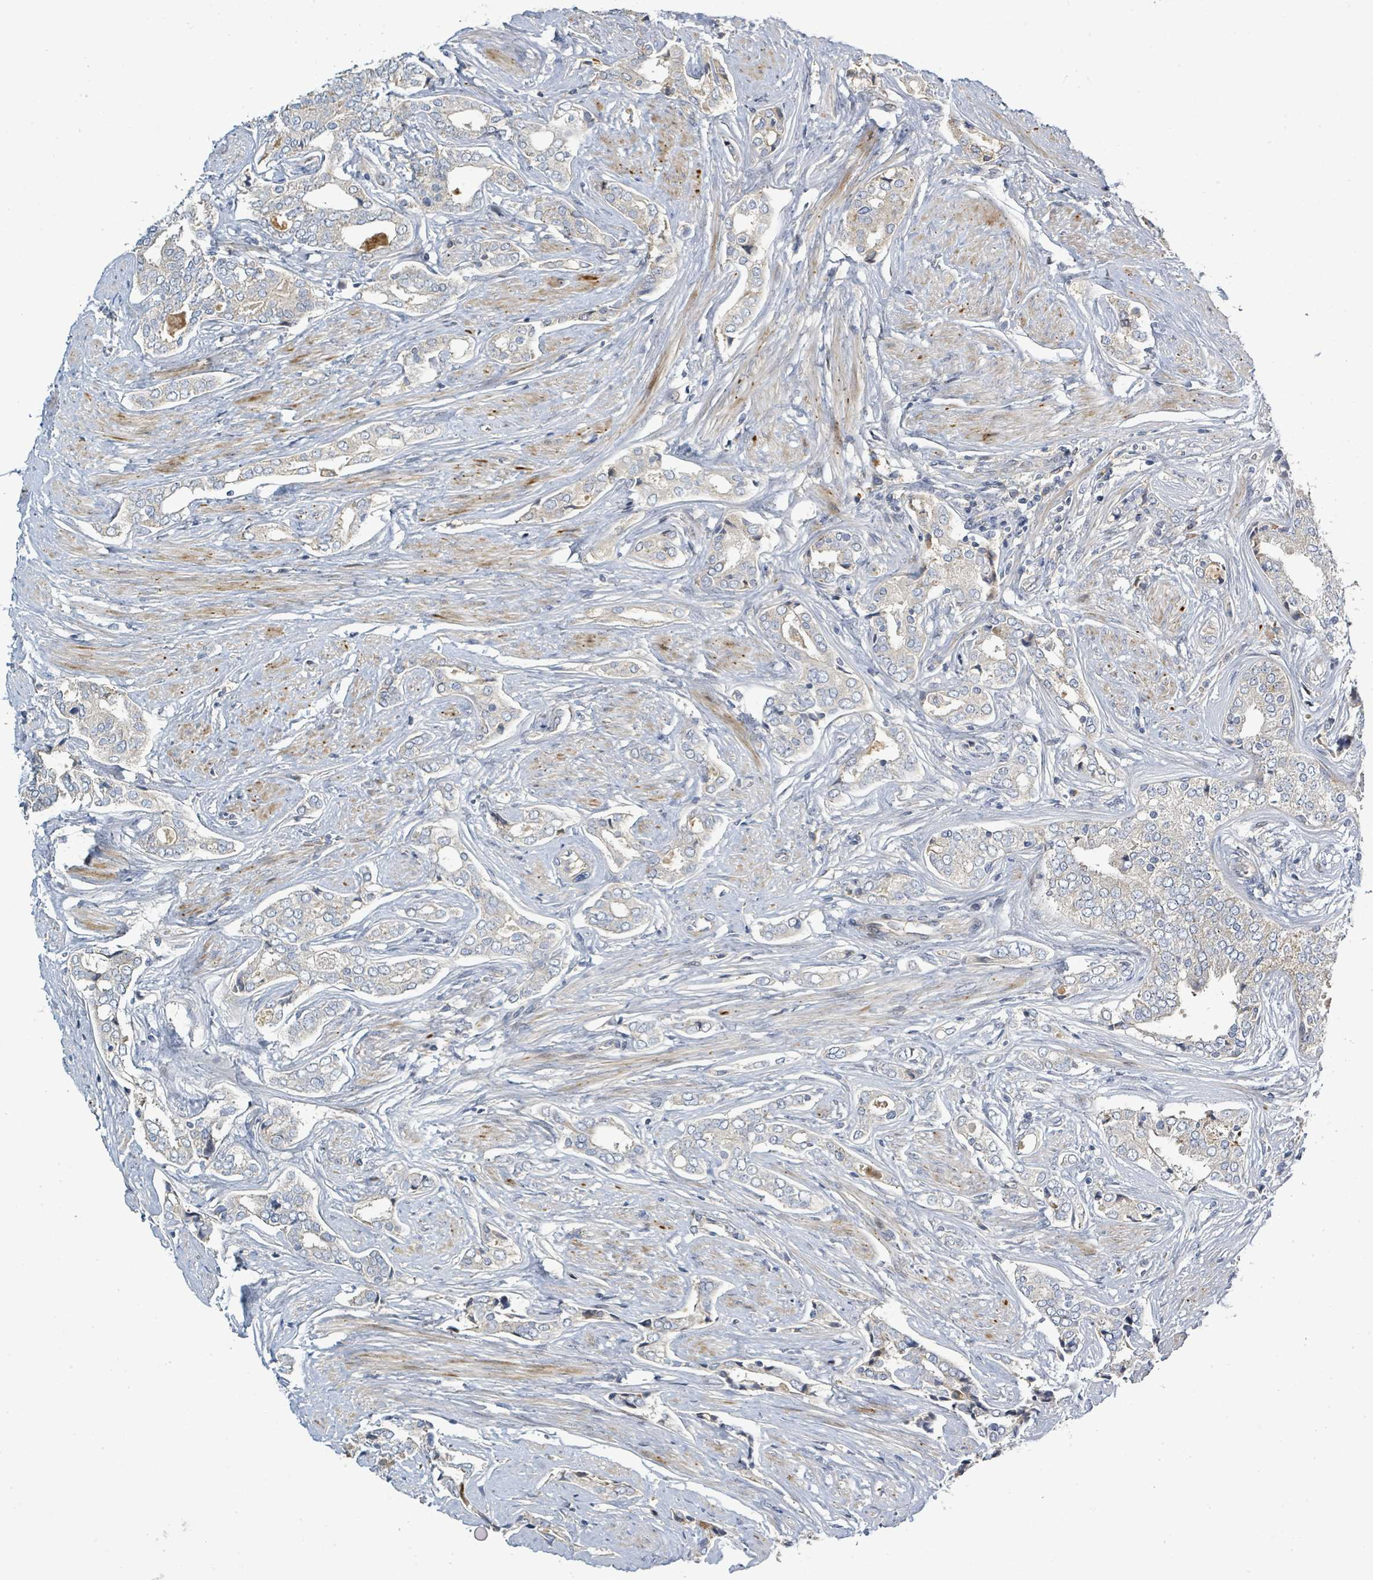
{"staining": {"intensity": "negative", "quantity": "none", "location": "none"}, "tissue": "prostate cancer", "cell_type": "Tumor cells", "image_type": "cancer", "snomed": [{"axis": "morphology", "description": "Adenocarcinoma, High grade"}, {"axis": "topography", "description": "Prostate"}], "caption": "There is no significant staining in tumor cells of prostate cancer.", "gene": "CFAP210", "patient": {"sex": "male", "age": 71}}